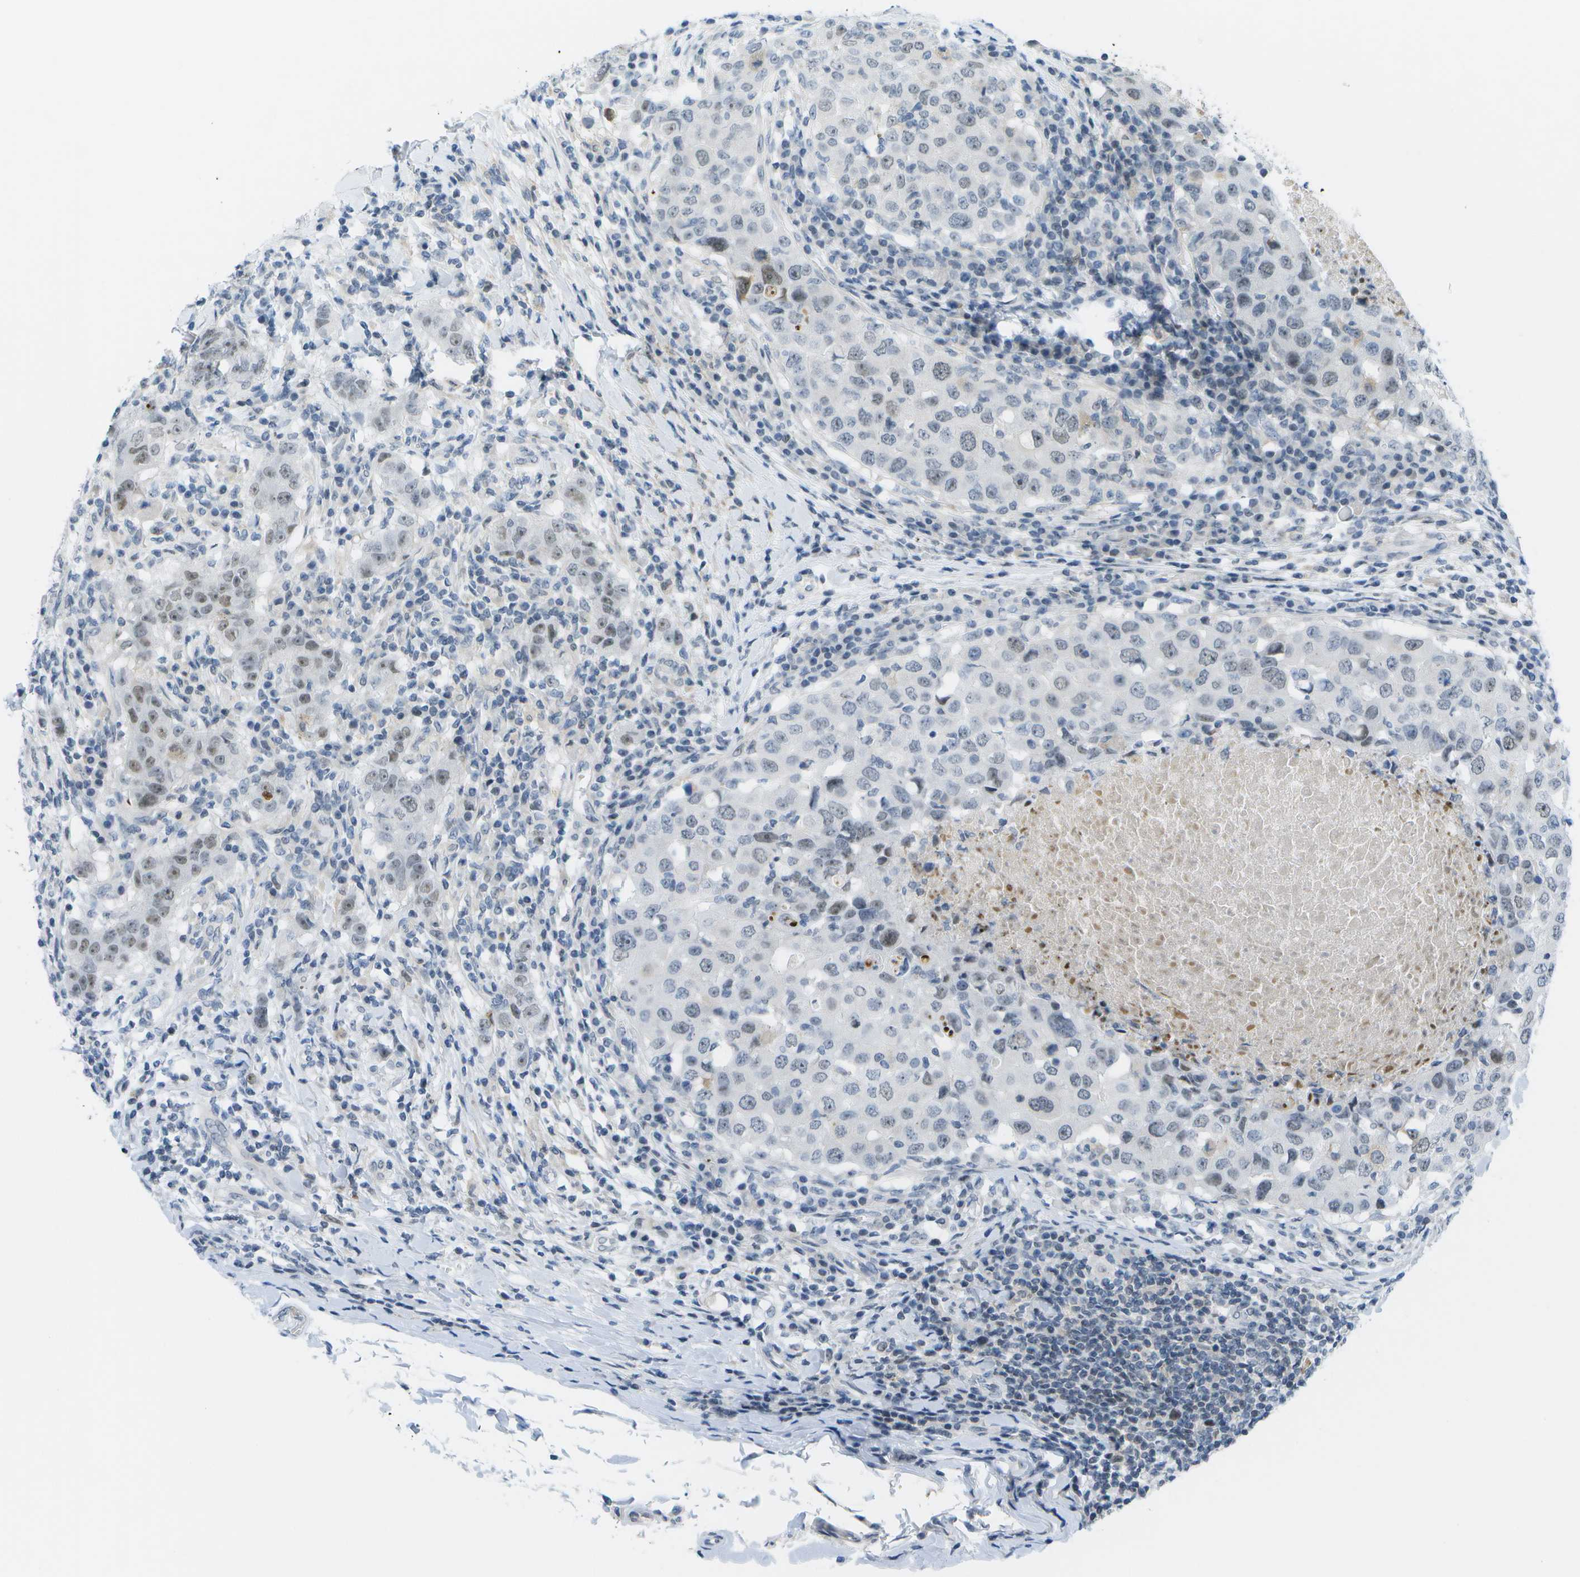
{"staining": {"intensity": "weak", "quantity": "<25%", "location": "nuclear"}, "tissue": "breast cancer", "cell_type": "Tumor cells", "image_type": "cancer", "snomed": [{"axis": "morphology", "description": "Duct carcinoma"}, {"axis": "topography", "description": "Breast"}], "caption": "The image exhibits no significant staining in tumor cells of breast cancer.", "gene": "PITHD1", "patient": {"sex": "female", "age": 27}}